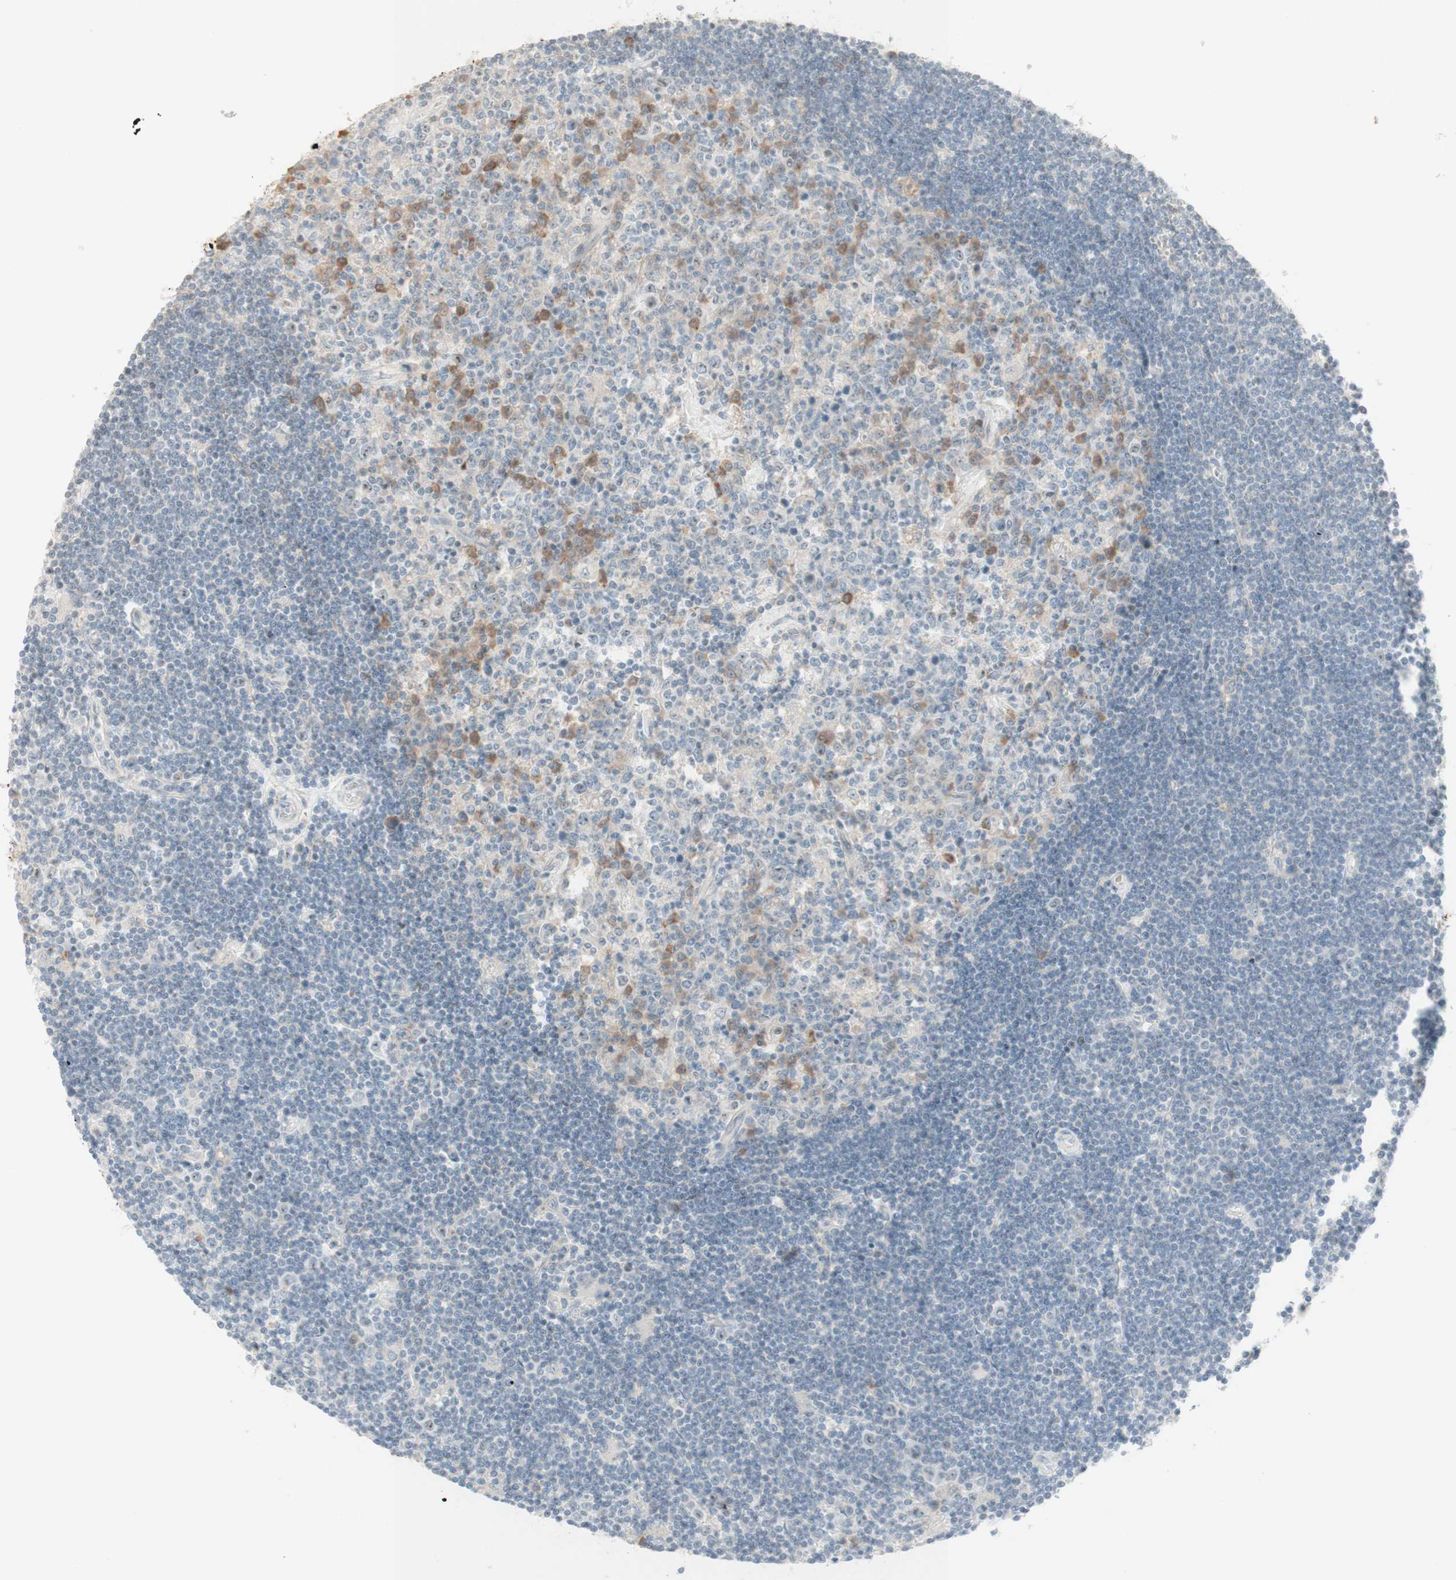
{"staining": {"intensity": "moderate", "quantity": "<25%", "location": "cytoplasmic/membranous"}, "tissue": "lymphoma", "cell_type": "Tumor cells", "image_type": "cancer", "snomed": [{"axis": "morphology", "description": "Malignant lymphoma, non-Hodgkin's type, Low grade"}, {"axis": "topography", "description": "Spleen"}], "caption": "The image shows a brown stain indicating the presence of a protein in the cytoplasmic/membranous of tumor cells in lymphoma.", "gene": "PLCD4", "patient": {"sex": "male", "age": 76}}